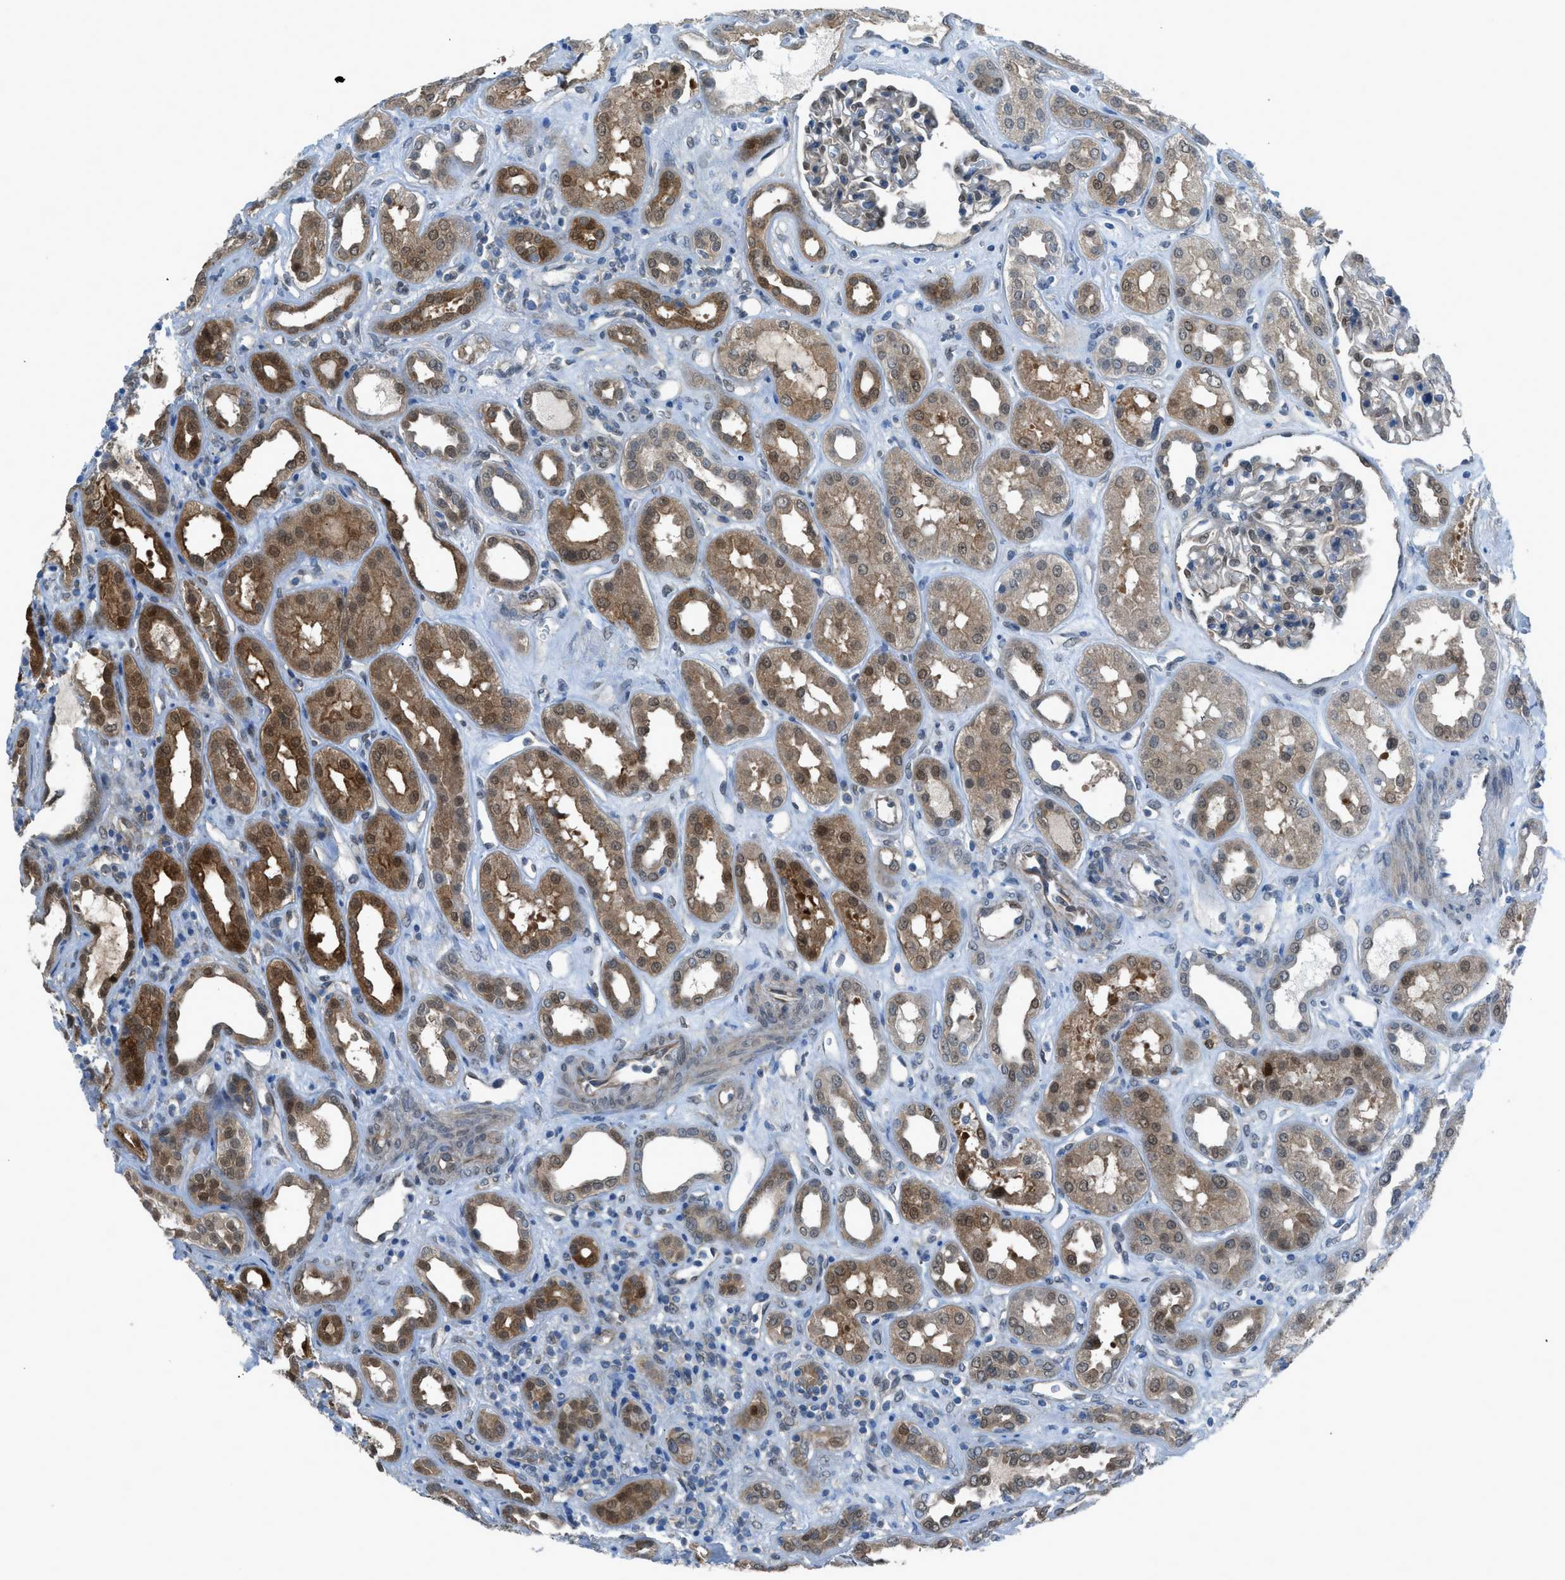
{"staining": {"intensity": "moderate", "quantity": "25%-75%", "location": "nuclear"}, "tissue": "kidney", "cell_type": "Cells in glomeruli", "image_type": "normal", "snomed": [{"axis": "morphology", "description": "Normal tissue, NOS"}, {"axis": "topography", "description": "Kidney"}], "caption": "IHC micrograph of benign kidney stained for a protein (brown), which shows medium levels of moderate nuclear expression in approximately 25%-75% of cells in glomeruli.", "gene": "PRKN", "patient": {"sex": "male", "age": 59}}